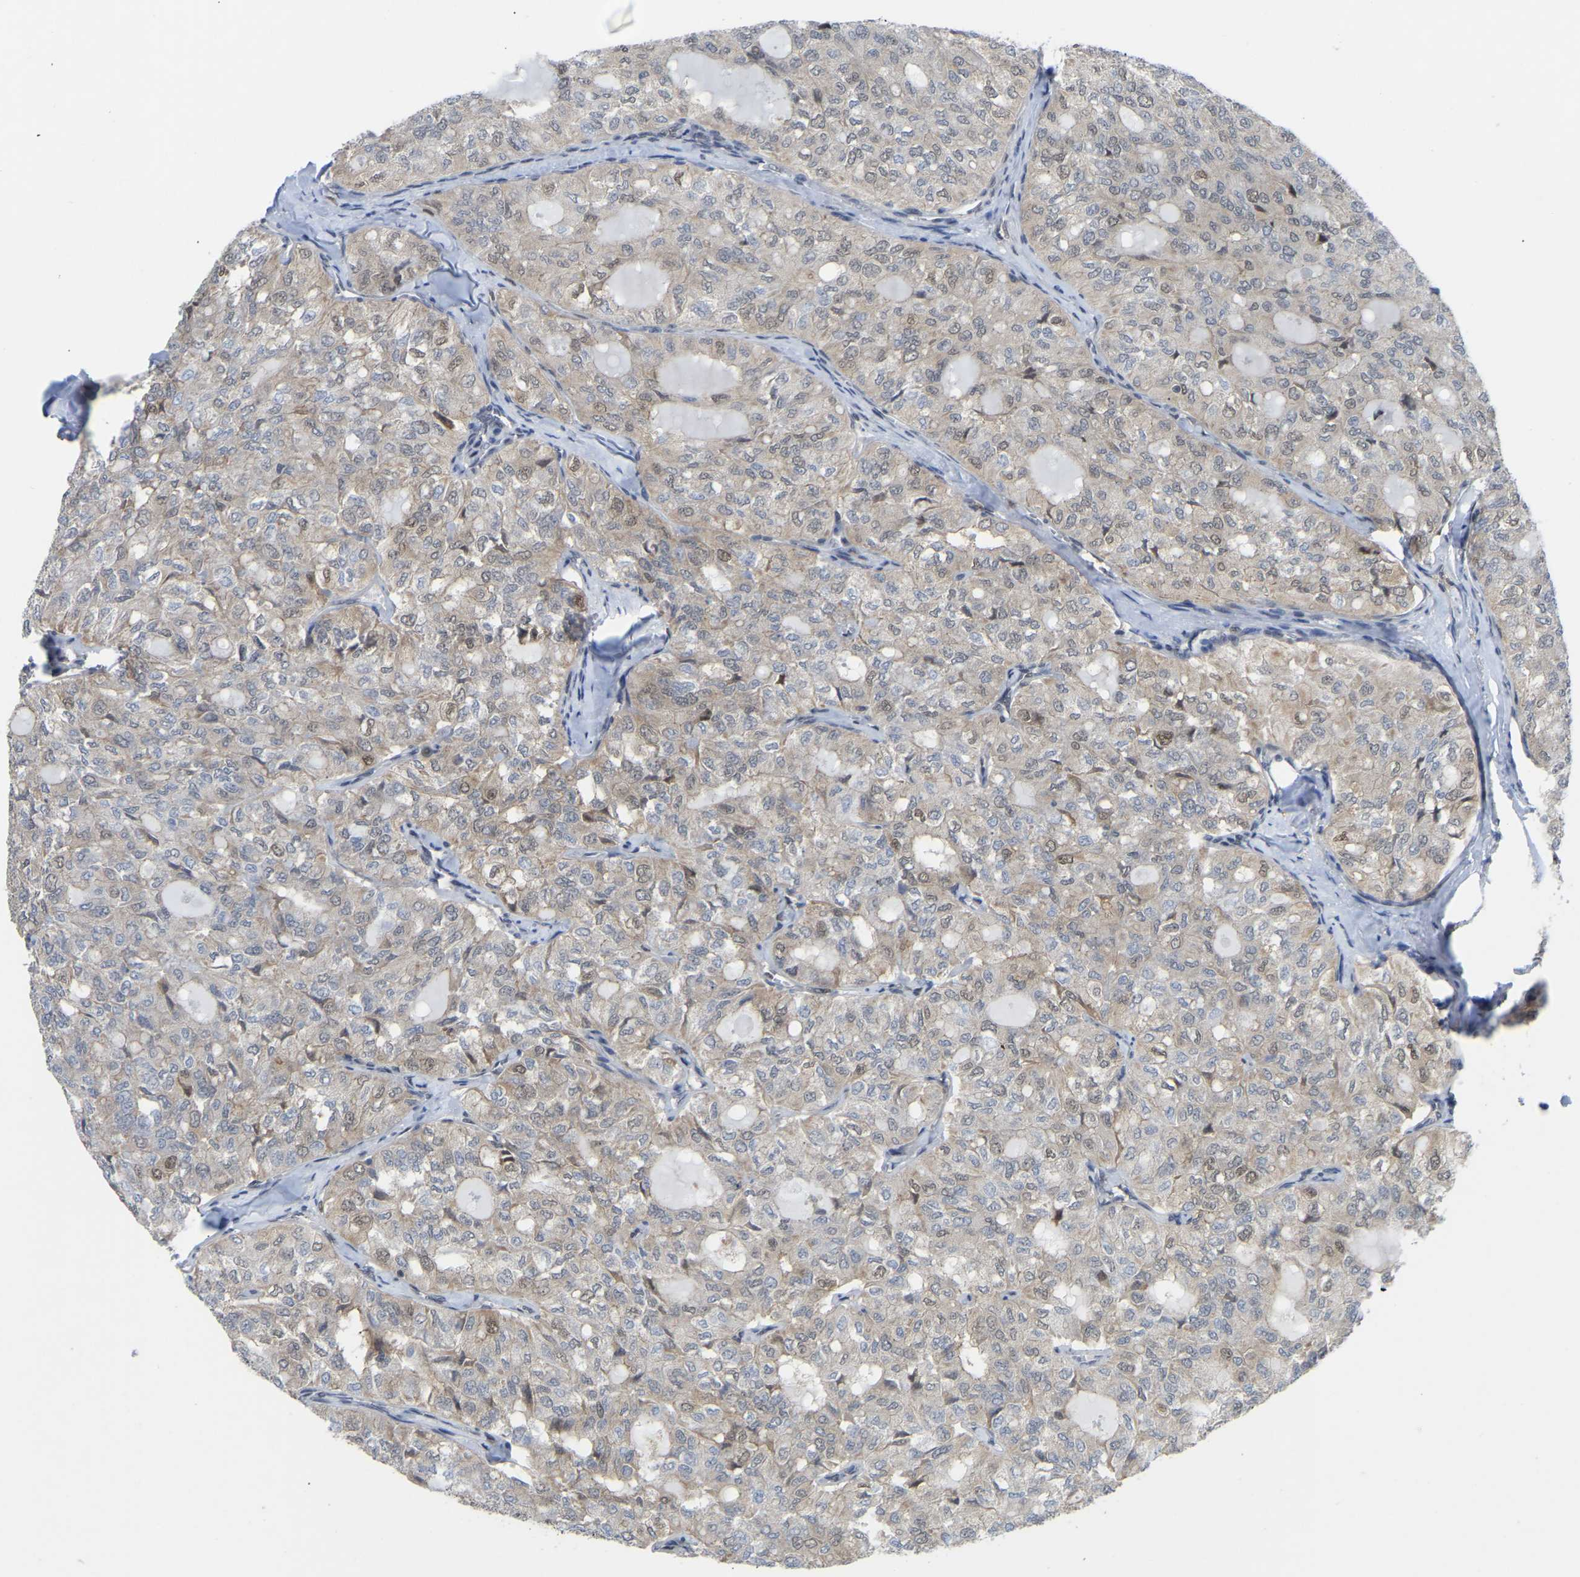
{"staining": {"intensity": "weak", "quantity": ">75%", "location": "cytoplasmic/membranous"}, "tissue": "thyroid cancer", "cell_type": "Tumor cells", "image_type": "cancer", "snomed": [{"axis": "morphology", "description": "Follicular adenoma carcinoma, NOS"}, {"axis": "topography", "description": "Thyroid gland"}], "caption": "Protein expression analysis of thyroid follicular adenoma carcinoma shows weak cytoplasmic/membranous staining in about >75% of tumor cells. (DAB IHC with brightfield microscopy, high magnification).", "gene": "KLRG2", "patient": {"sex": "male", "age": 75}}